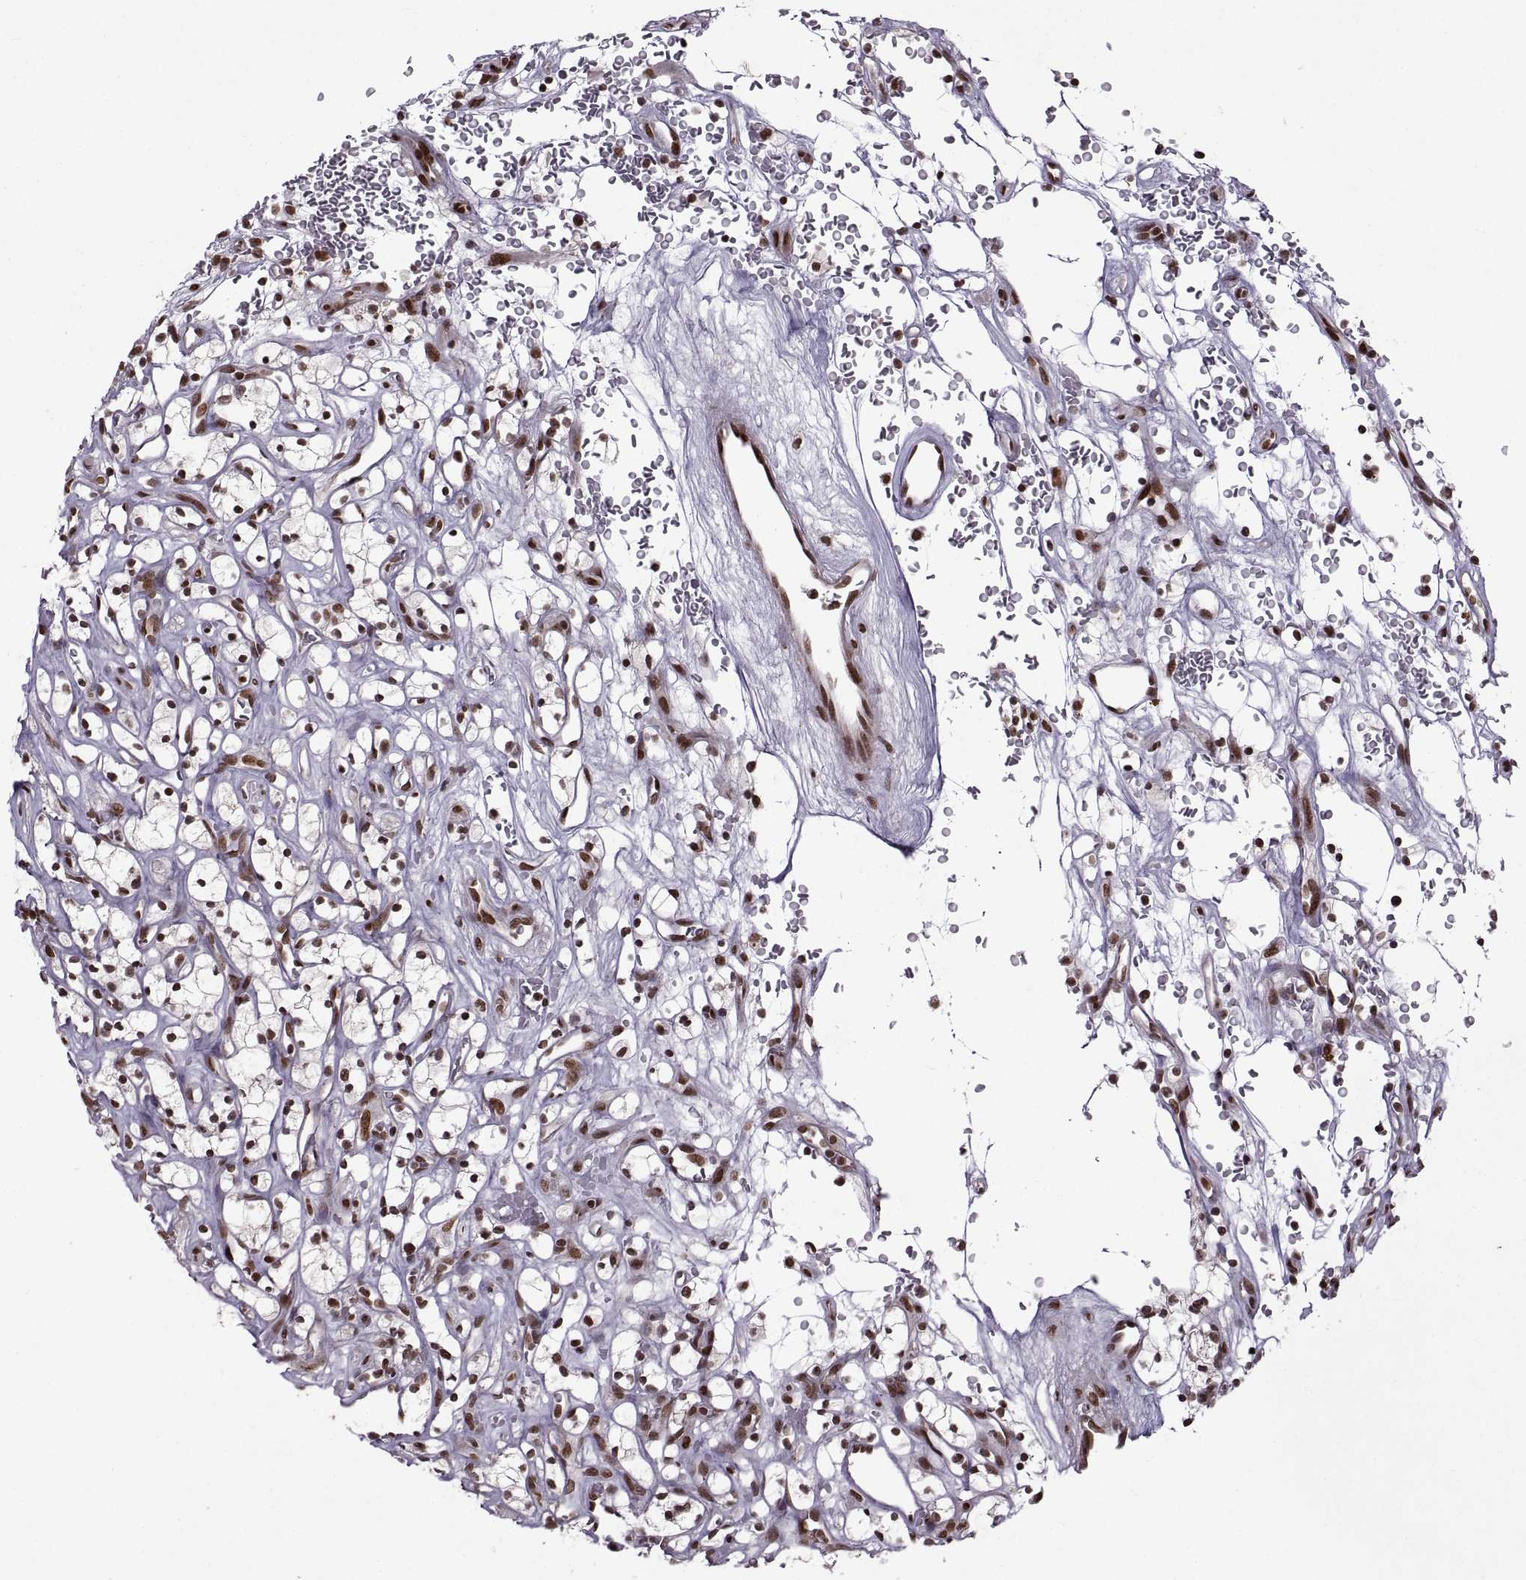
{"staining": {"intensity": "strong", "quantity": ">75%", "location": "nuclear"}, "tissue": "renal cancer", "cell_type": "Tumor cells", "image_type": "cancer", "snomed": [{"axis": "morphology", "description": "Adenocarcinoma, NOS"}, {"axis": "topography", "description": "Kidney"}], "caption": "This photomicrograph demonstrates immunohistochemistry staining of human renal adenocarcinoma, with high strong nuclear positivity in approximately >75% of tumor cells.", "gene": "MT1E", "patient": {"sex": "female", "age": 64}}